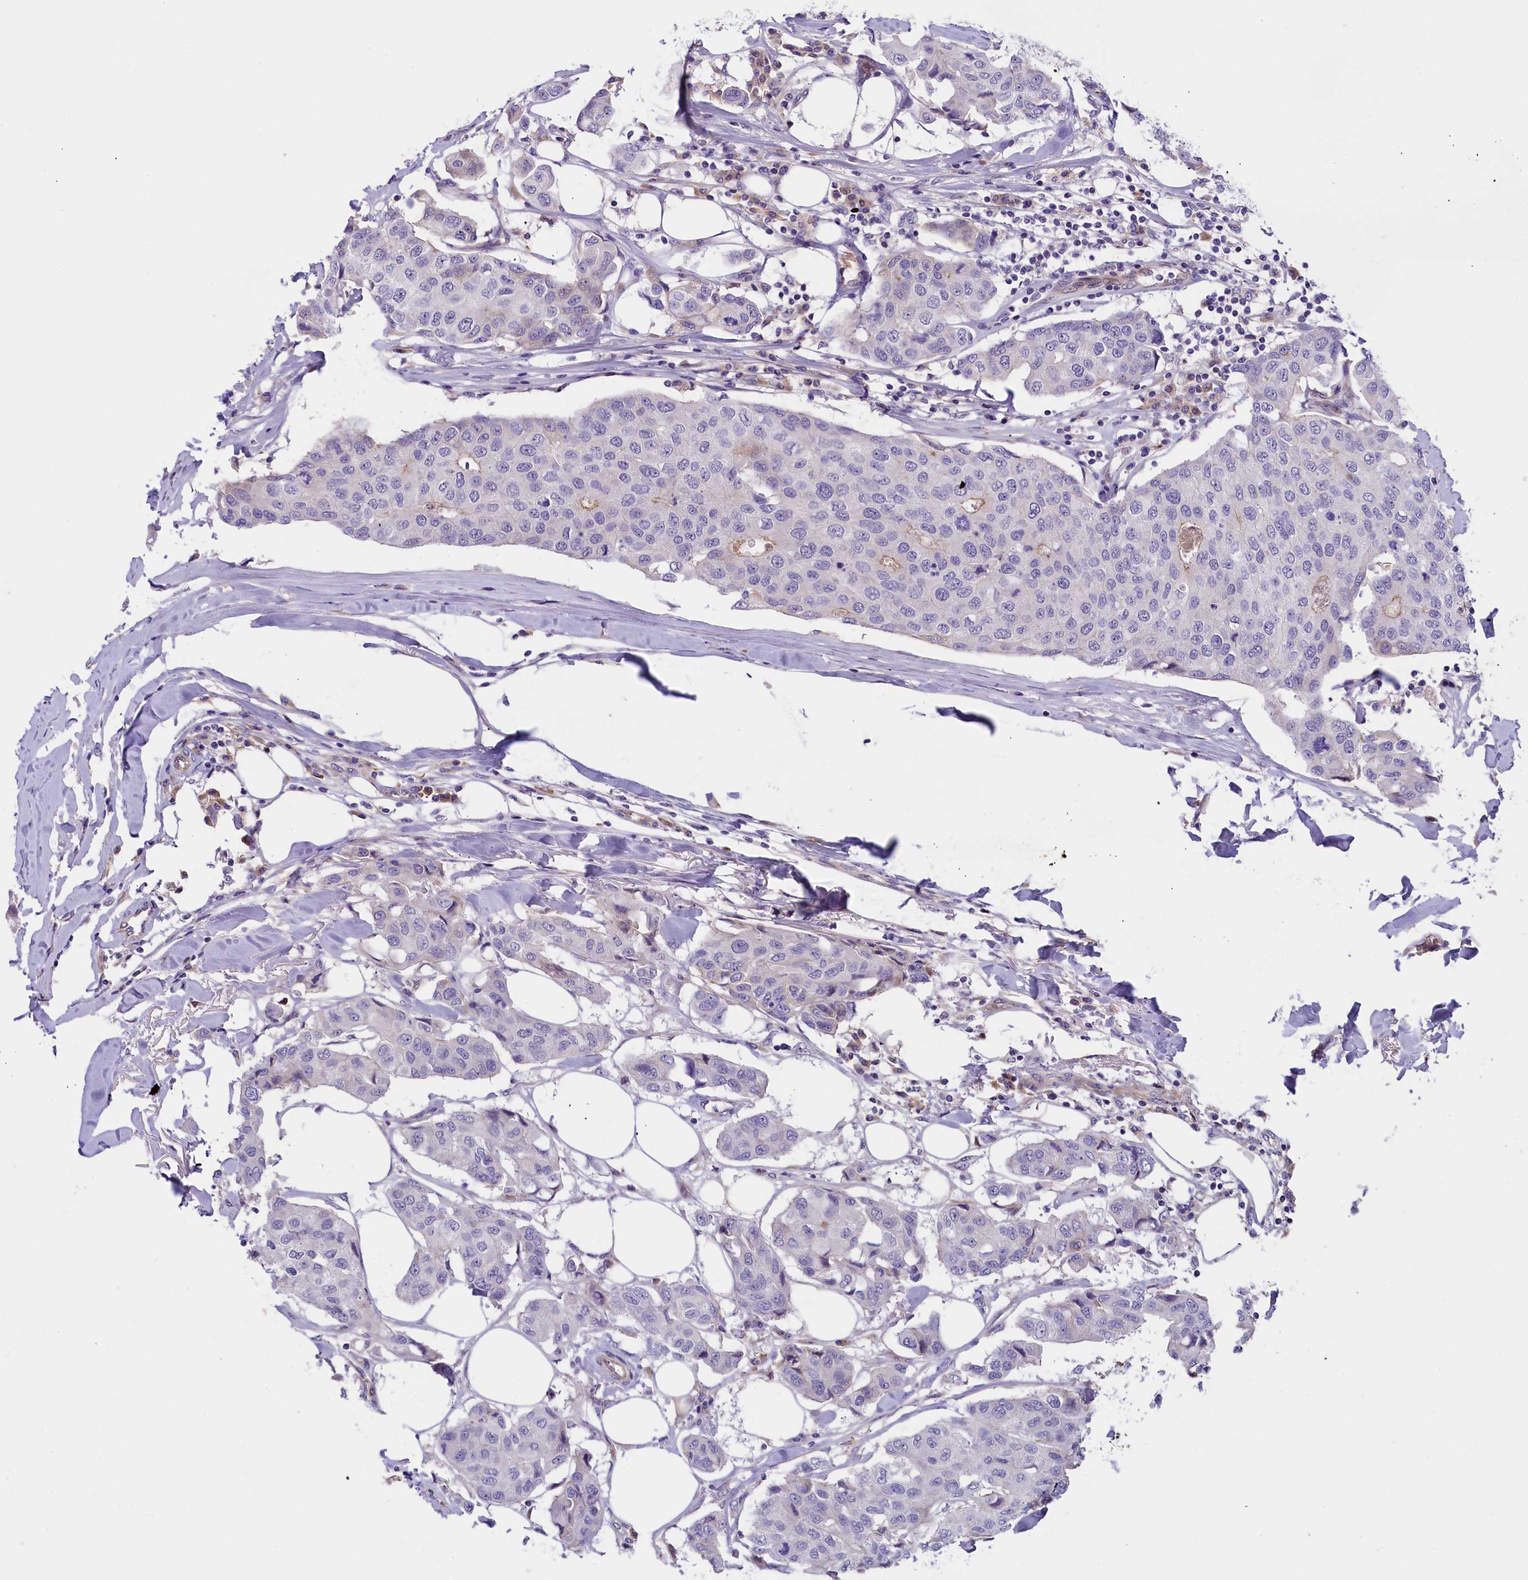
{"staining": {"intensity": "negative", "quantity": "none", "location": "none"}, "tissue": "breast cancer", "cell_type": "Tumor cells", "image_type": "cancer", "snomed": [{"axis": "morphology", "description": "Duct carcinoma"}, {"axis": "topography", "description": "Breast"}], "caption": "High magnification brightfield microscopy of breast cancer (invasive ductal carcinoma) stained with DAB (3,3'-diaminobenzidine) (brown) and counterstained with hematoxylin (blue): tumor cells show no significant positivity. (DAB immunohistochemistry (IHC) visualized using brightfield microscopy, high magnification).", "gene": "CCDC32", "patient": {"sex": "female", "age": 80}}